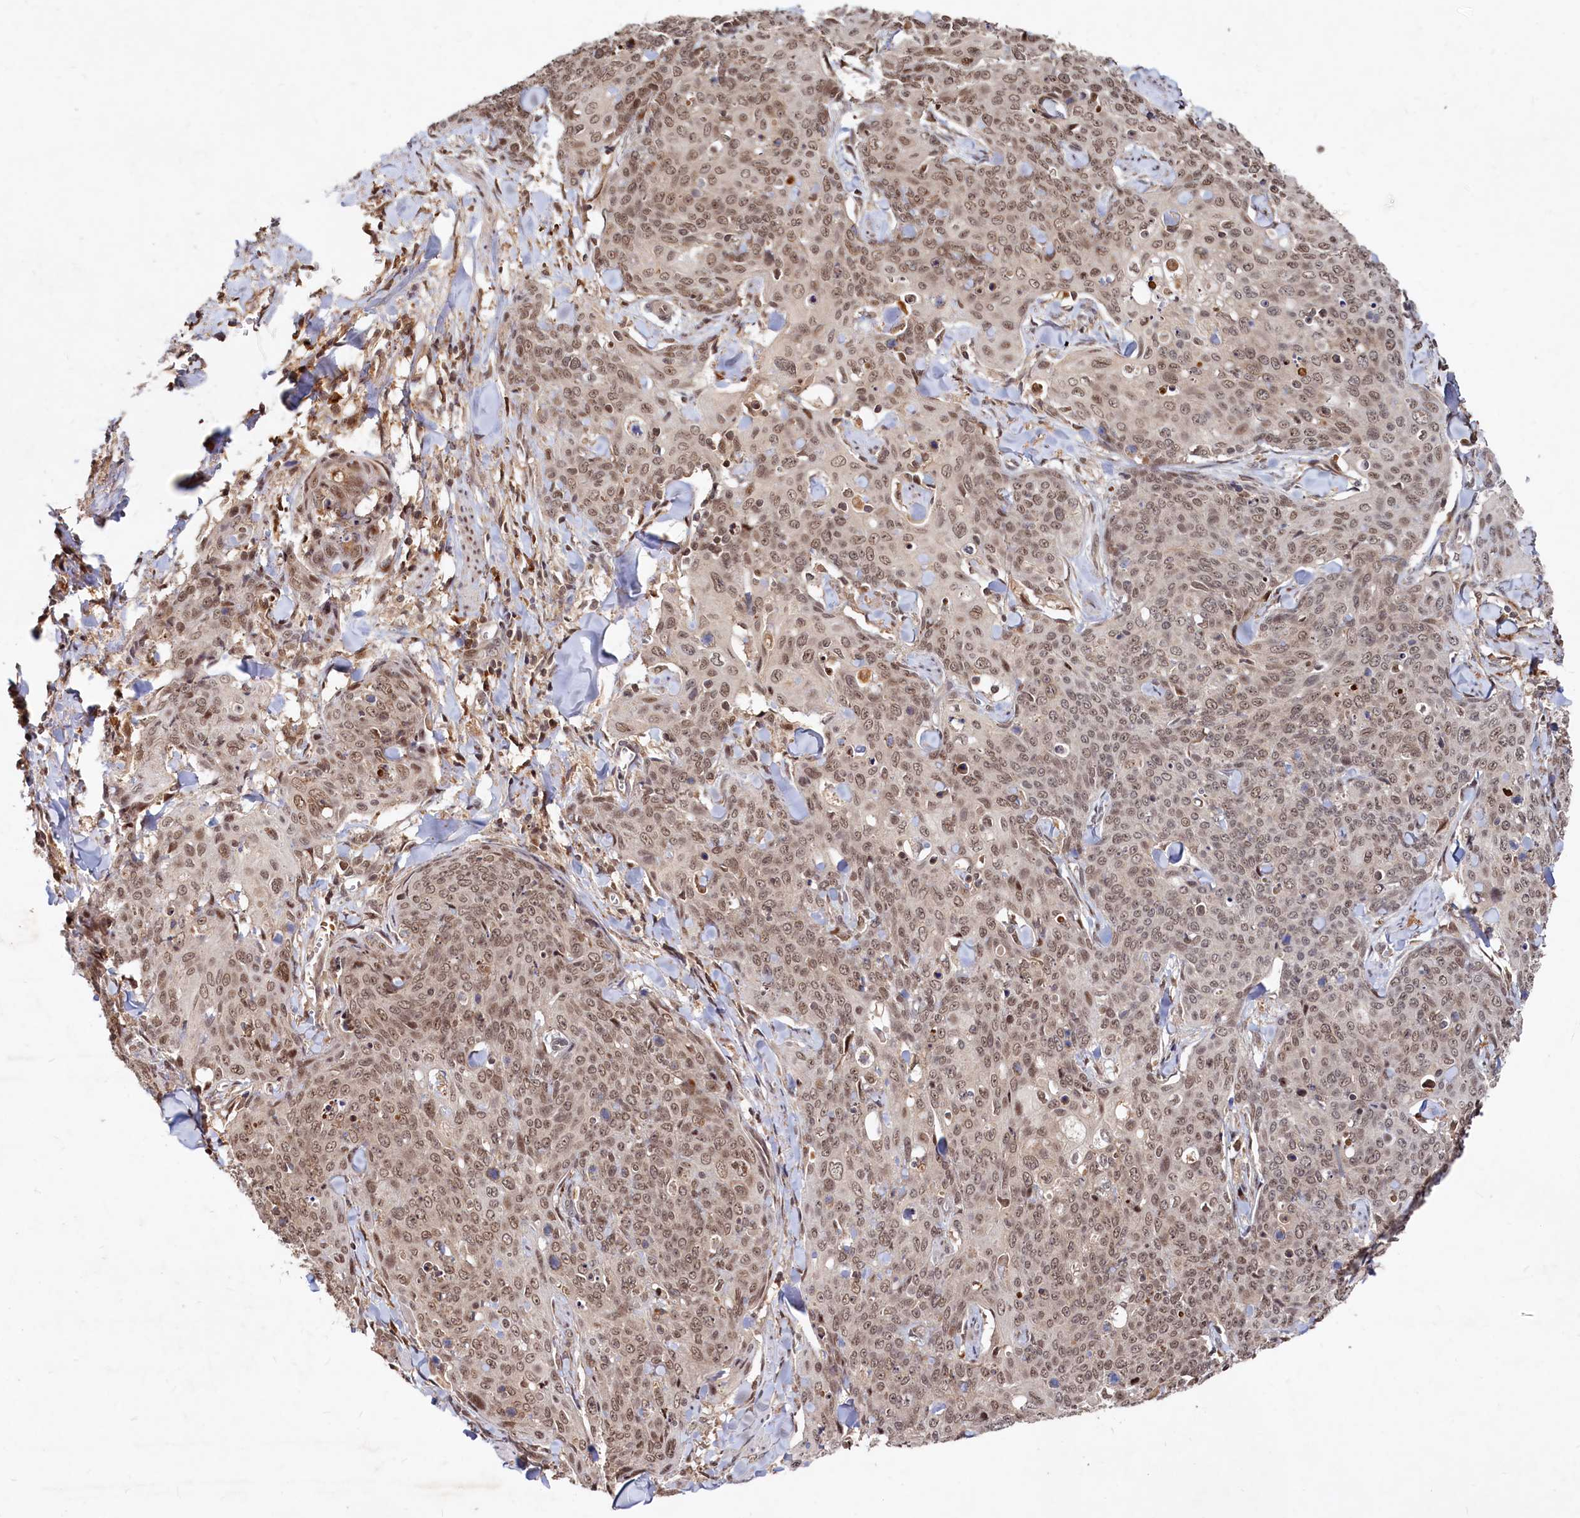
{"staining": {"intensity": "moderate", "quantity": ">75%", "location": "nuclear"}, "tissue": "skin cancer", "cell_type": "Tumor cells", "image_type": "cancer", "snomed": [{"axis": "morphology", "description": "Squamous cell carcinoma, NOS"}, {"axis": "topography", "description": "Skin"}, {"axis": "topography", "description": "Vulva"}], "caption": "Brown immunohistochemical staining in human skin cancer (squamous cell carcinoma) exhibits moderate nuclear staining in about >75% of tumor cells.", "gene": "TRAPPC4", "patient": {"sex": "female", "age": 85}}